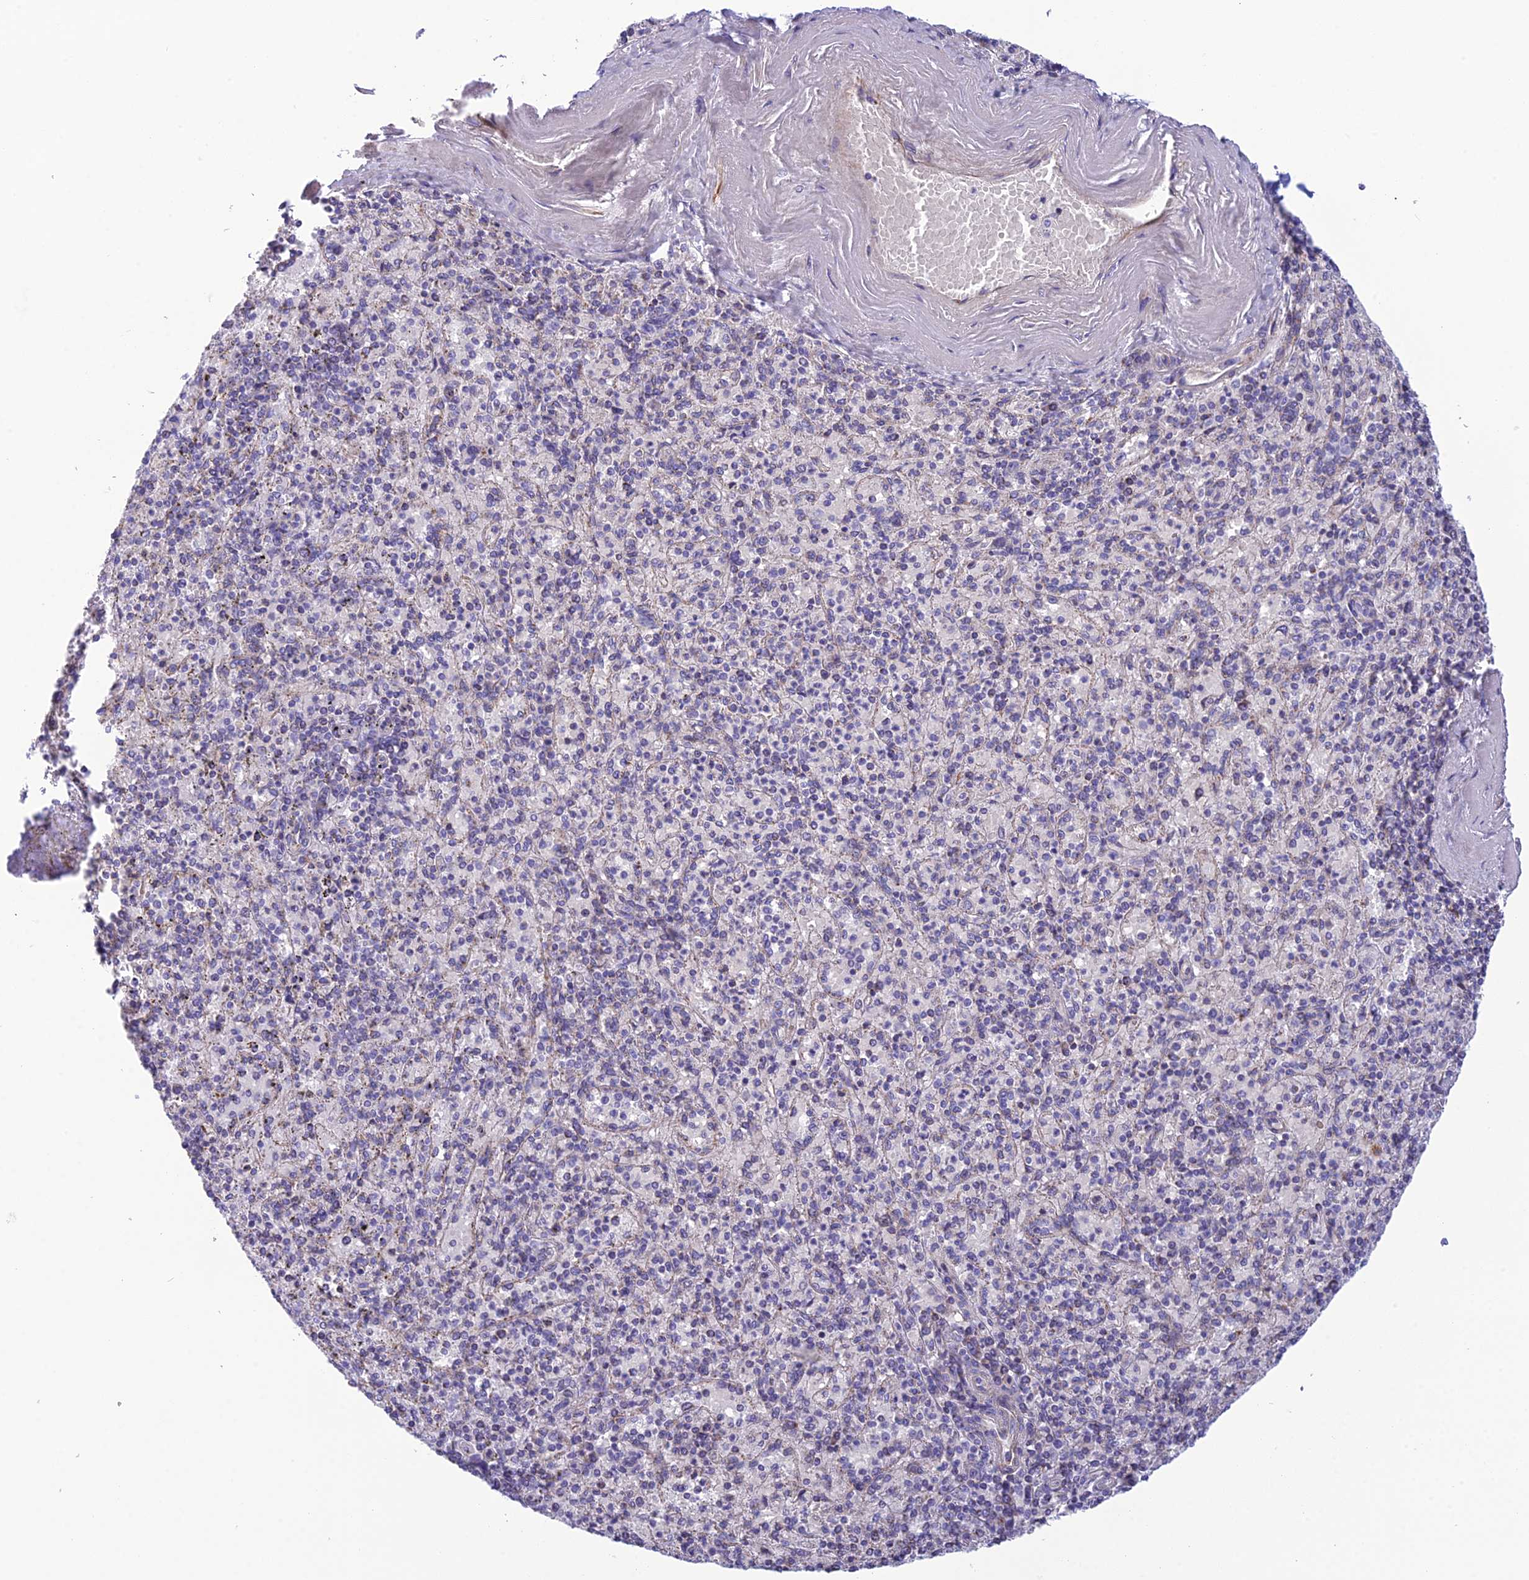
{"staining": {"intensity": "weak", "quantity": "<25%", "location": "cytoplasmic/membranous"}, "tissue": "spleen", "cell_type": "Cells in red pulp", "image_type": "normal", "snomed": [{"axis": "morphology", "description": "Normal tissue, NOS"}, {"axis": "topography", "description": "Spleen"}], "caption": "There is no significant expression in cells in red pulp of spleen. (DAB immunohistochemistry visualized using brightfield microscopy, high magnification).", "gene": "POMGNT1", "patient": {"sex": "male", "age": 82}}